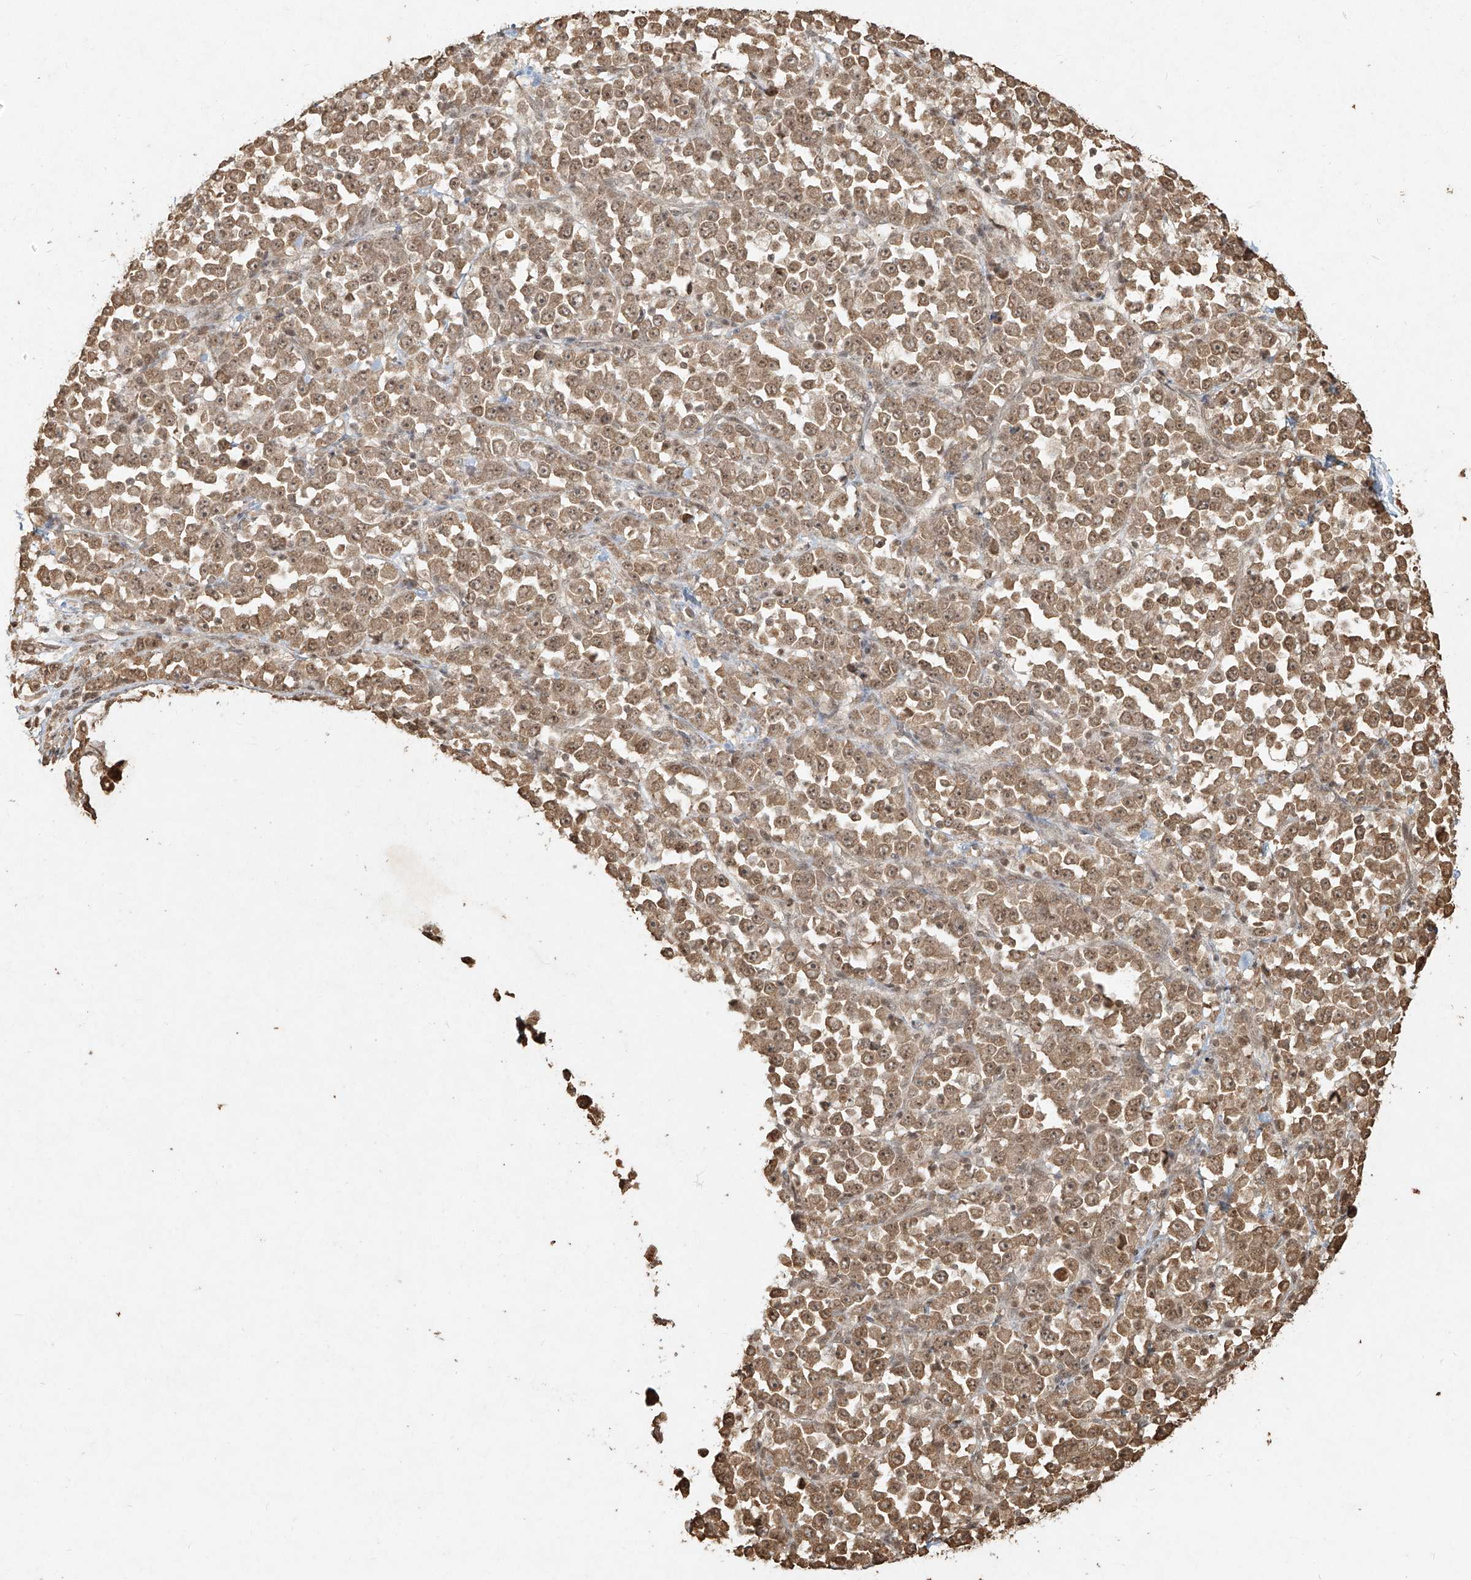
{"staining": {"intensity": "moderate", "quantity": ">75%", "location": "cytoplasmic/membranous,nuclear"}, "tissue": "stomach cancer", "cell_type": "Tumor cells", "image_type": "cancer", "snomed": [{"axis": "morphology", "description": "Normal tissue, NOS"}, {"axis": "morphology", "description": "Adenocarcinoma, NOS"}, {"axis": "topography", "description": "Stomach, upper"}, {"axis": "topography", "description": "Stomach"}], "caption": "About >75% of tumor cells in stomach cancer (adenocarcinoma) show moderate cytoplasmic/membranous and nuclear protein expression as visualized by brown immunohistochemical staining.", "gene": "UBE2K", "patient": {"sex": "male", "age": 59}}